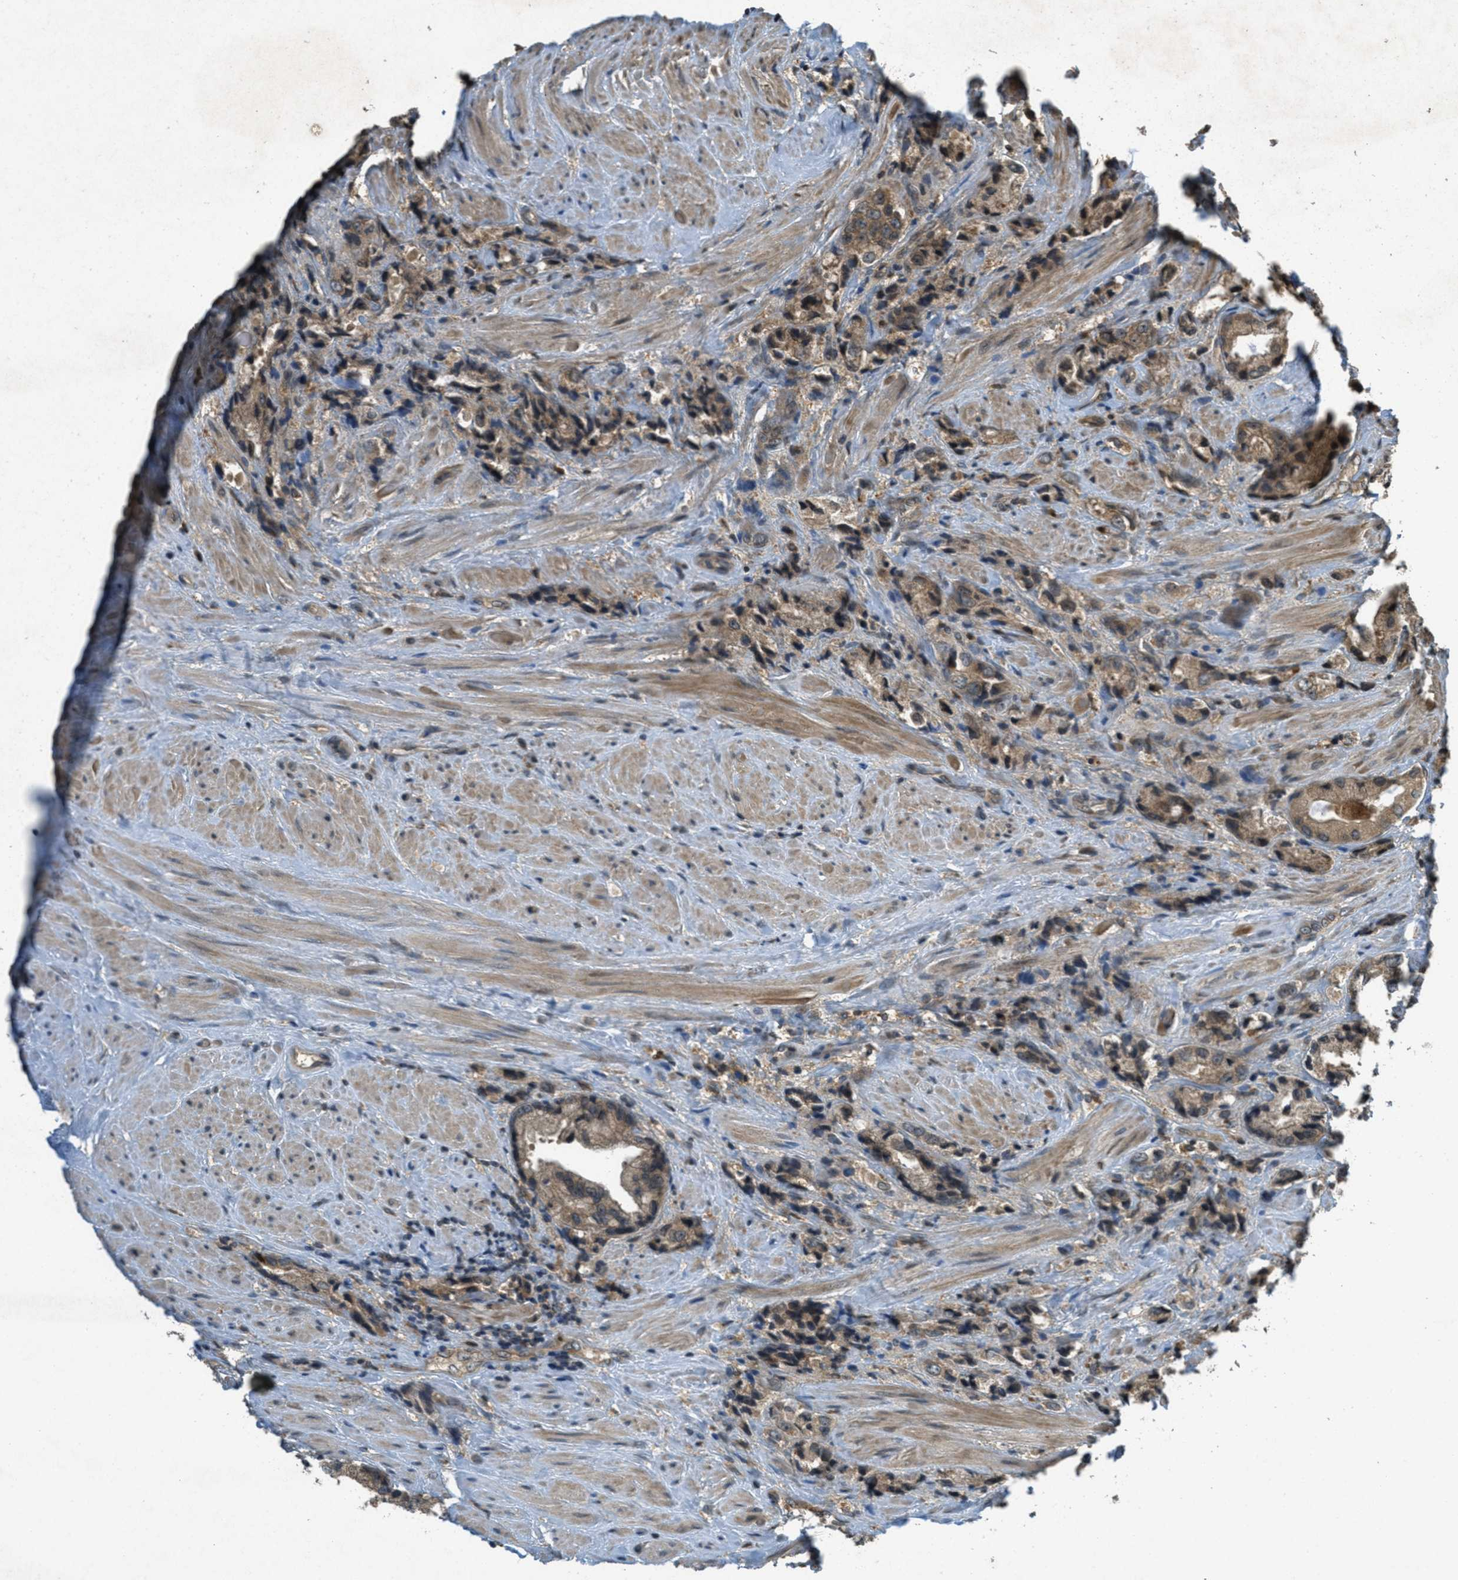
{"staining": {"intensity": "moderate", "quantity": ">75%", "location": "cytoplasmic/membranous"}, "tissue": "prostate cancer", "cell_type": "Tumor cells", "image_type": "cancer", "snomed": [{"axis": "morphology", "description": "Adenocarcinoma, High grade"}, {"axis": "topography", "description": "Prostate"}], "caption": "Prostate adenocarcinoma (high-grade) stained with immunohistochemistry displays moderate cytoplasmic/membranous positivity in approximately >75% of tumor cells.", "gene": "ATG7", "patient": {"sex": "male", "age": 61}}